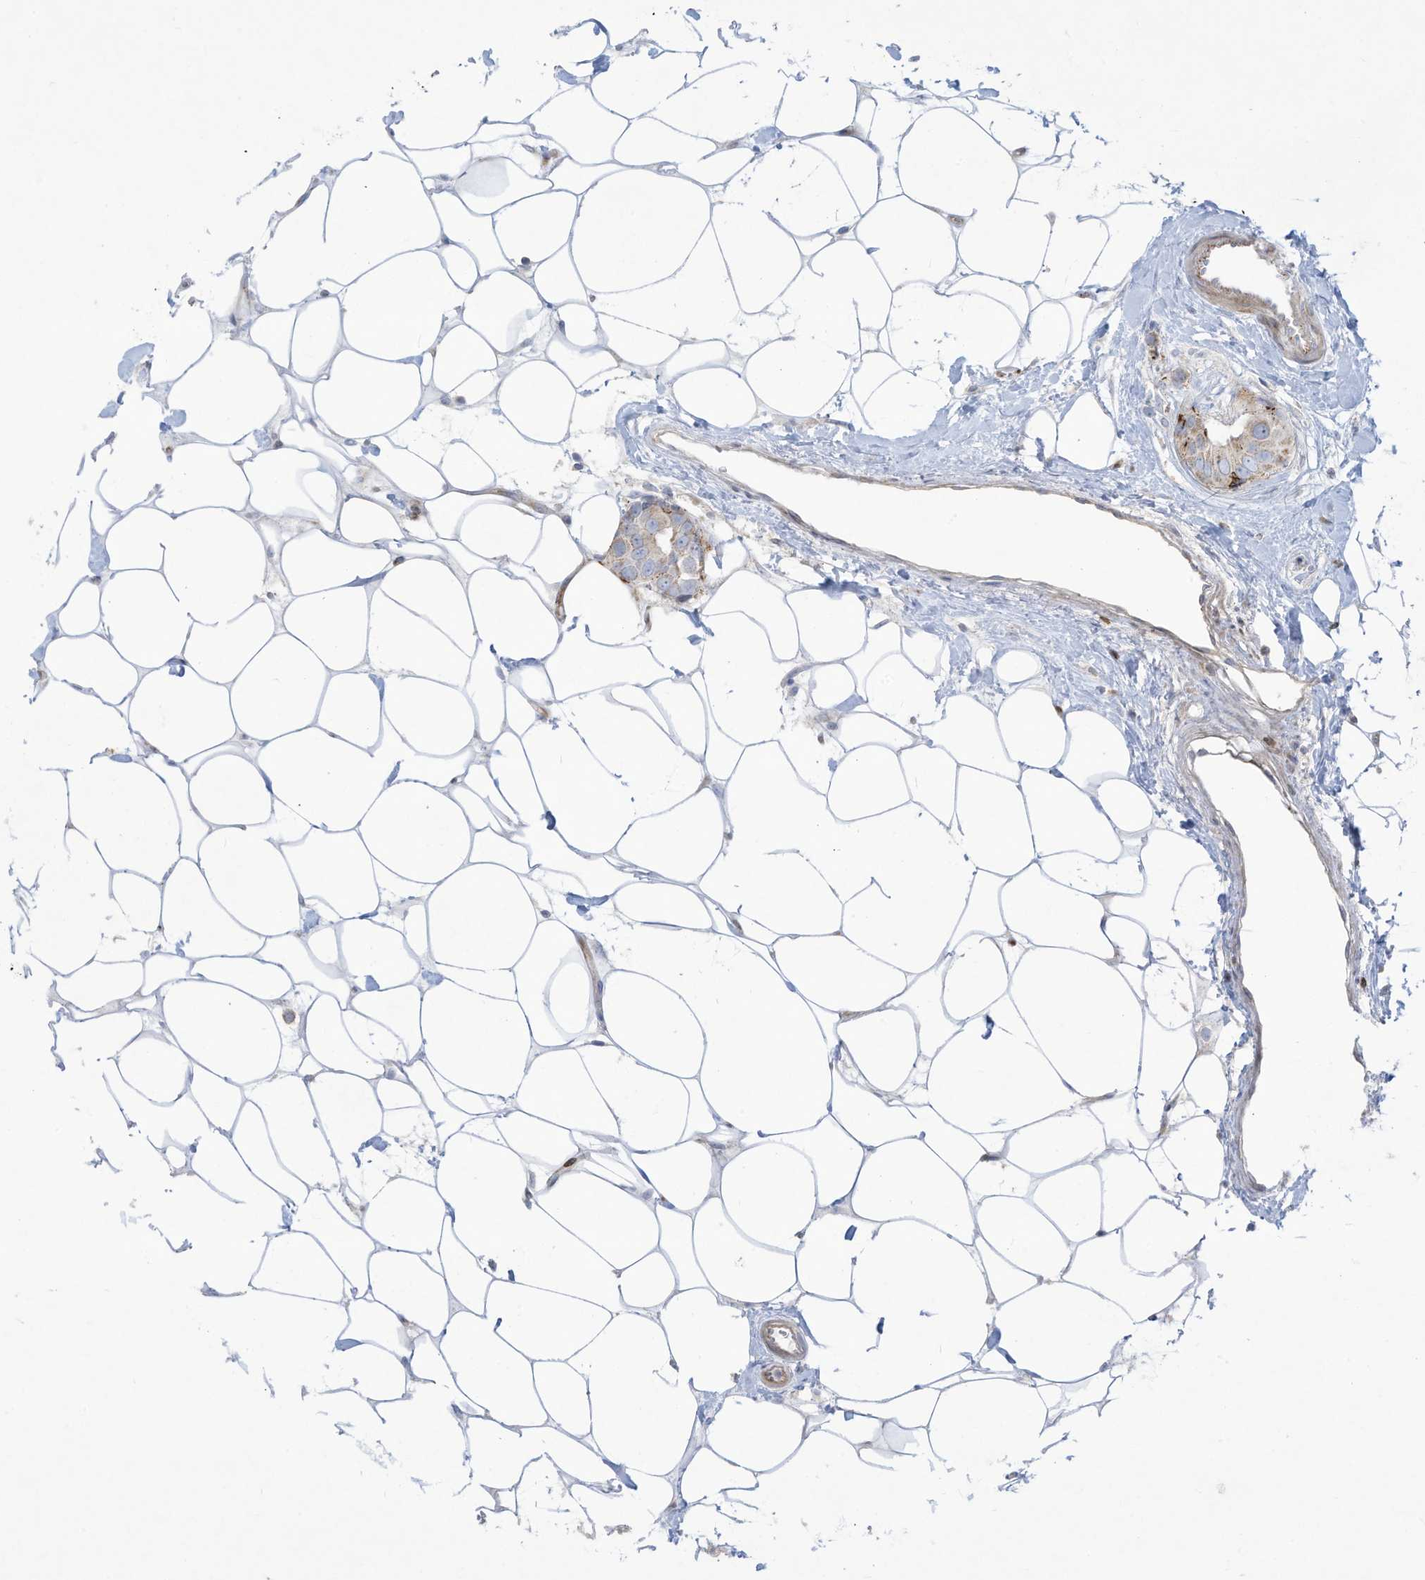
{"staining": {"intensity": "weak", "quantity": "<25%", "location": "cytoplasmic/membranous"}, "tissue": "breast cancer", "cell_type": "Tumor cells", "image_type": "cancer", "snomed": [{"axis": "morphology", "description": "Normal tissue, NOS"}, {"axis": "morphology", "description": "Duct carcinoma"}, {"axis": "topography", "description": "Breast"}], "caption": "An image of breast cancer (infiltrating ductal carcinoma) stained for a protein demonstrates no brown staining in tumor cells. The staining was performed using DAB to visualize the protein expression in brown, while the nuclei were stained in blue with hematoxylin (Magnification: 20x).", "gene": "THNSL2", "patient": {"sex": "female", "age": 39}}